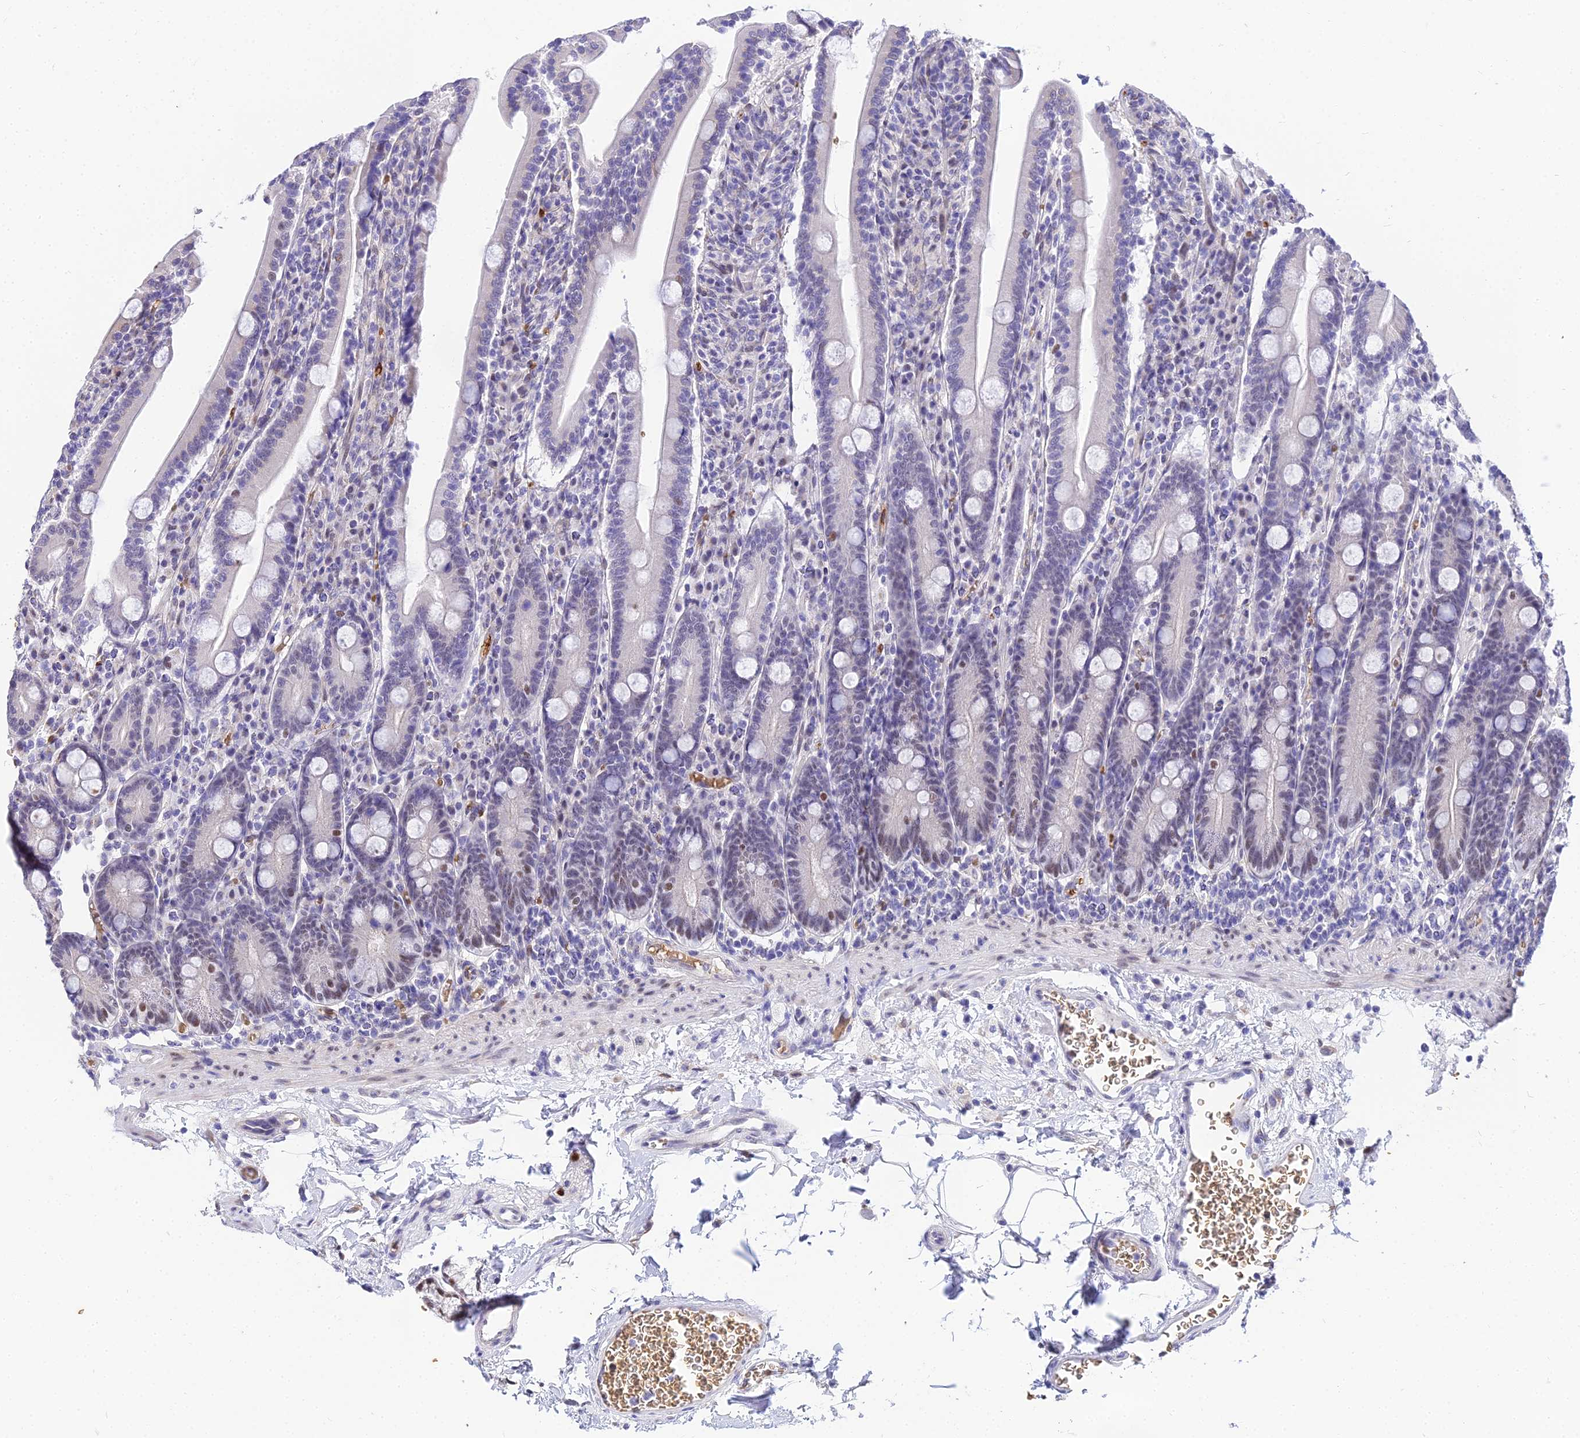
{"staining": {"intensity": "strong", "quantity": "<25%", "location": "nuclear"}, "tissue": "duodenum", "cell_type": "Glandular cells", "image_type": "normal", "snomed": [{"axis": "morphology", "description": "Normal tissue, NOS"}, {"axis": "topography", "description": "Duodenum"}], "caption": "Glandular cells demonstrate medium levels of strong nuclear staining in approximately <25% of cells in normal human duodenum. (DAB (3,3'-diaminobenzidine) IHC, brown staining for protein, blue staining for nuclei).", "gene": "BCL9", "patient": {"sex": "male", "age": 35}}